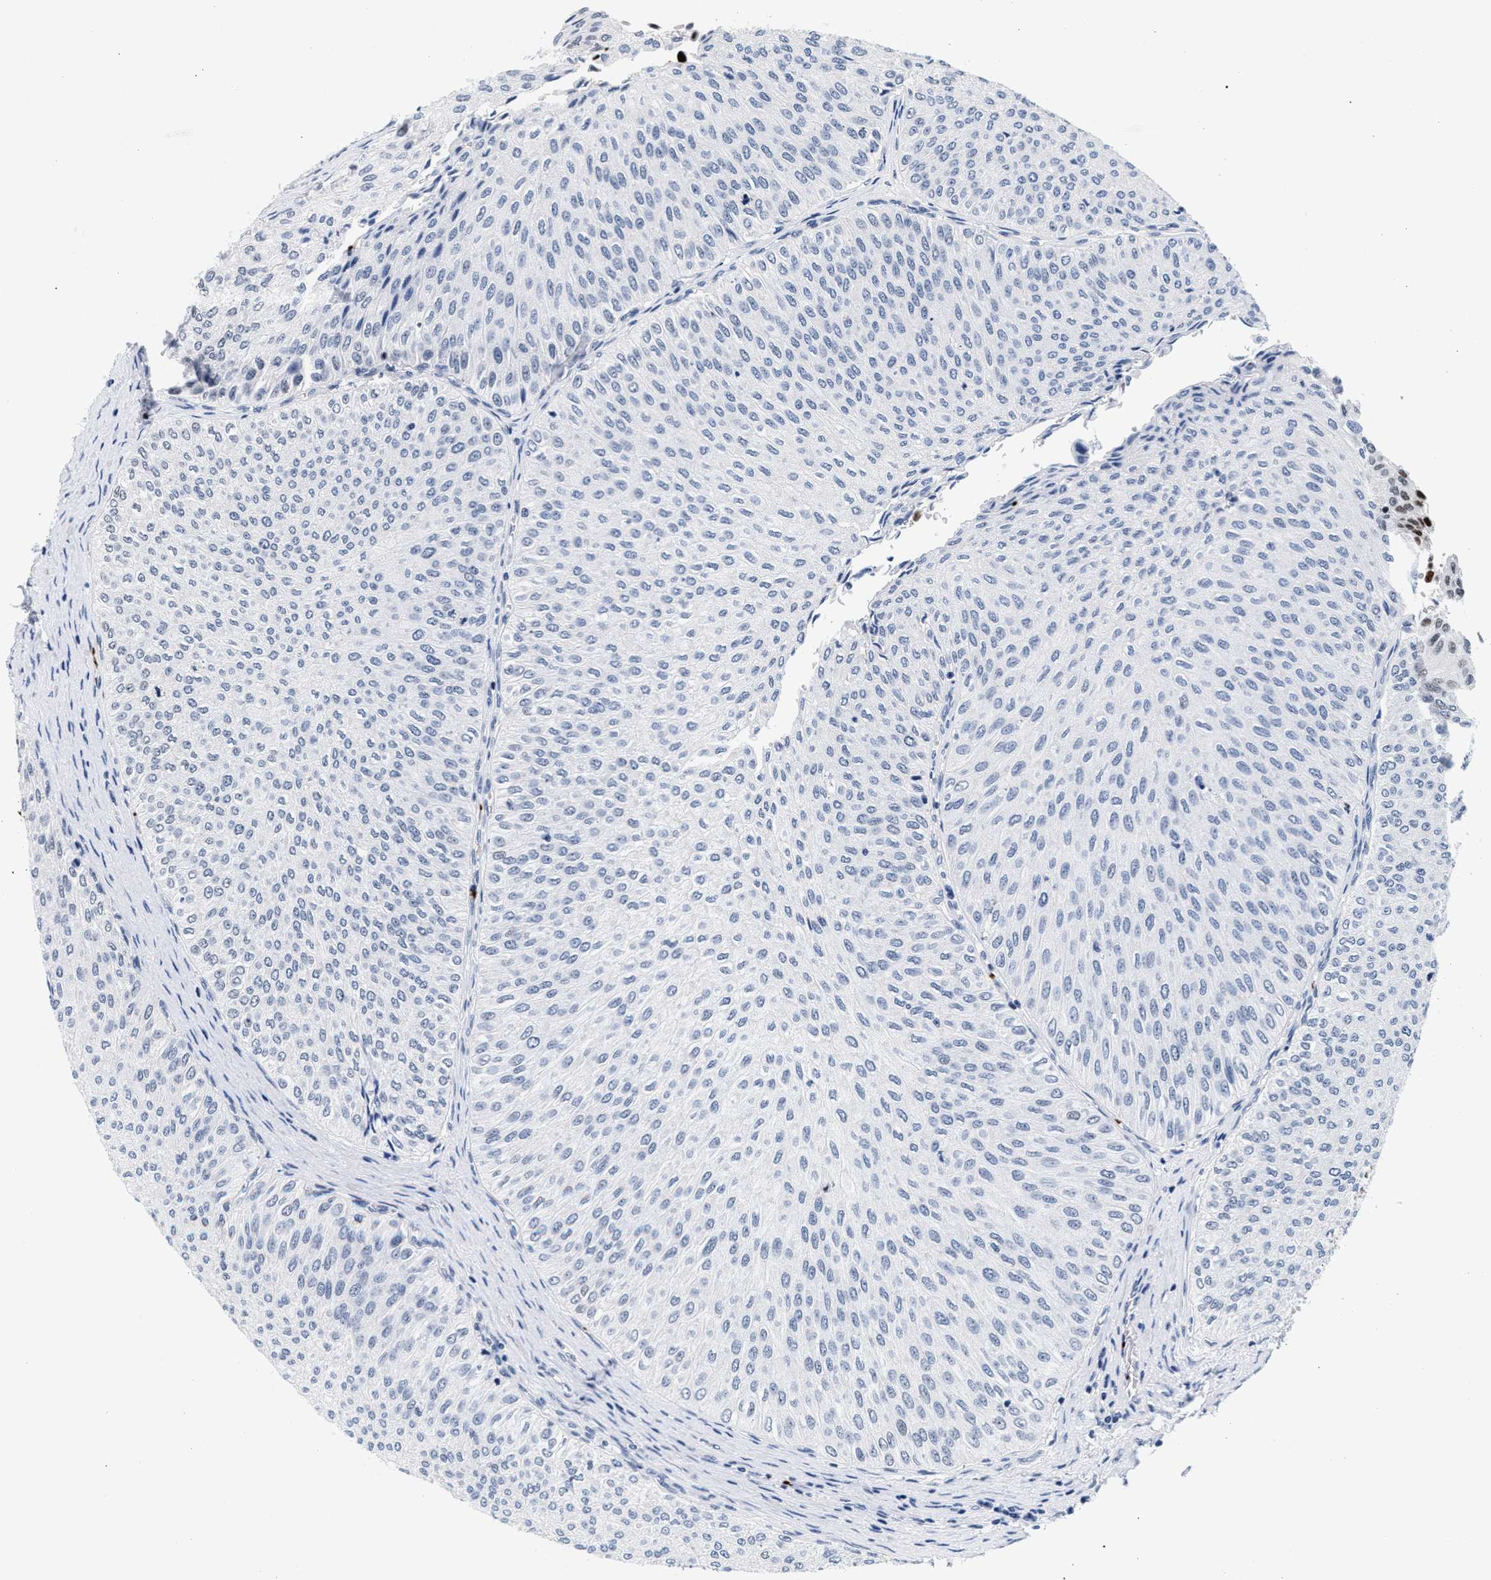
{"staining": {"intensity": "negative", "quantity": "none", "location": "none"}, "tissue": "urothelial cancer", "cell_type": "Tumor cells", "image_type": "cancer", "snomed": [{"axis": "morphology", "description": "Urothelial carcinoma, Low grade"}, {"axis": "topography", "description": "Urinary bladder"}], "caption": "Histopathology image shows no significant protein staining in tumor cells of urothelial cancer. (Brightfield microscopy of DAB (3,3'-diaminobenzidine) immunohistochemistry (IHC) at high magnification).", "gene": "RAD21", "patient": {"sex": "male", "age": 78}}